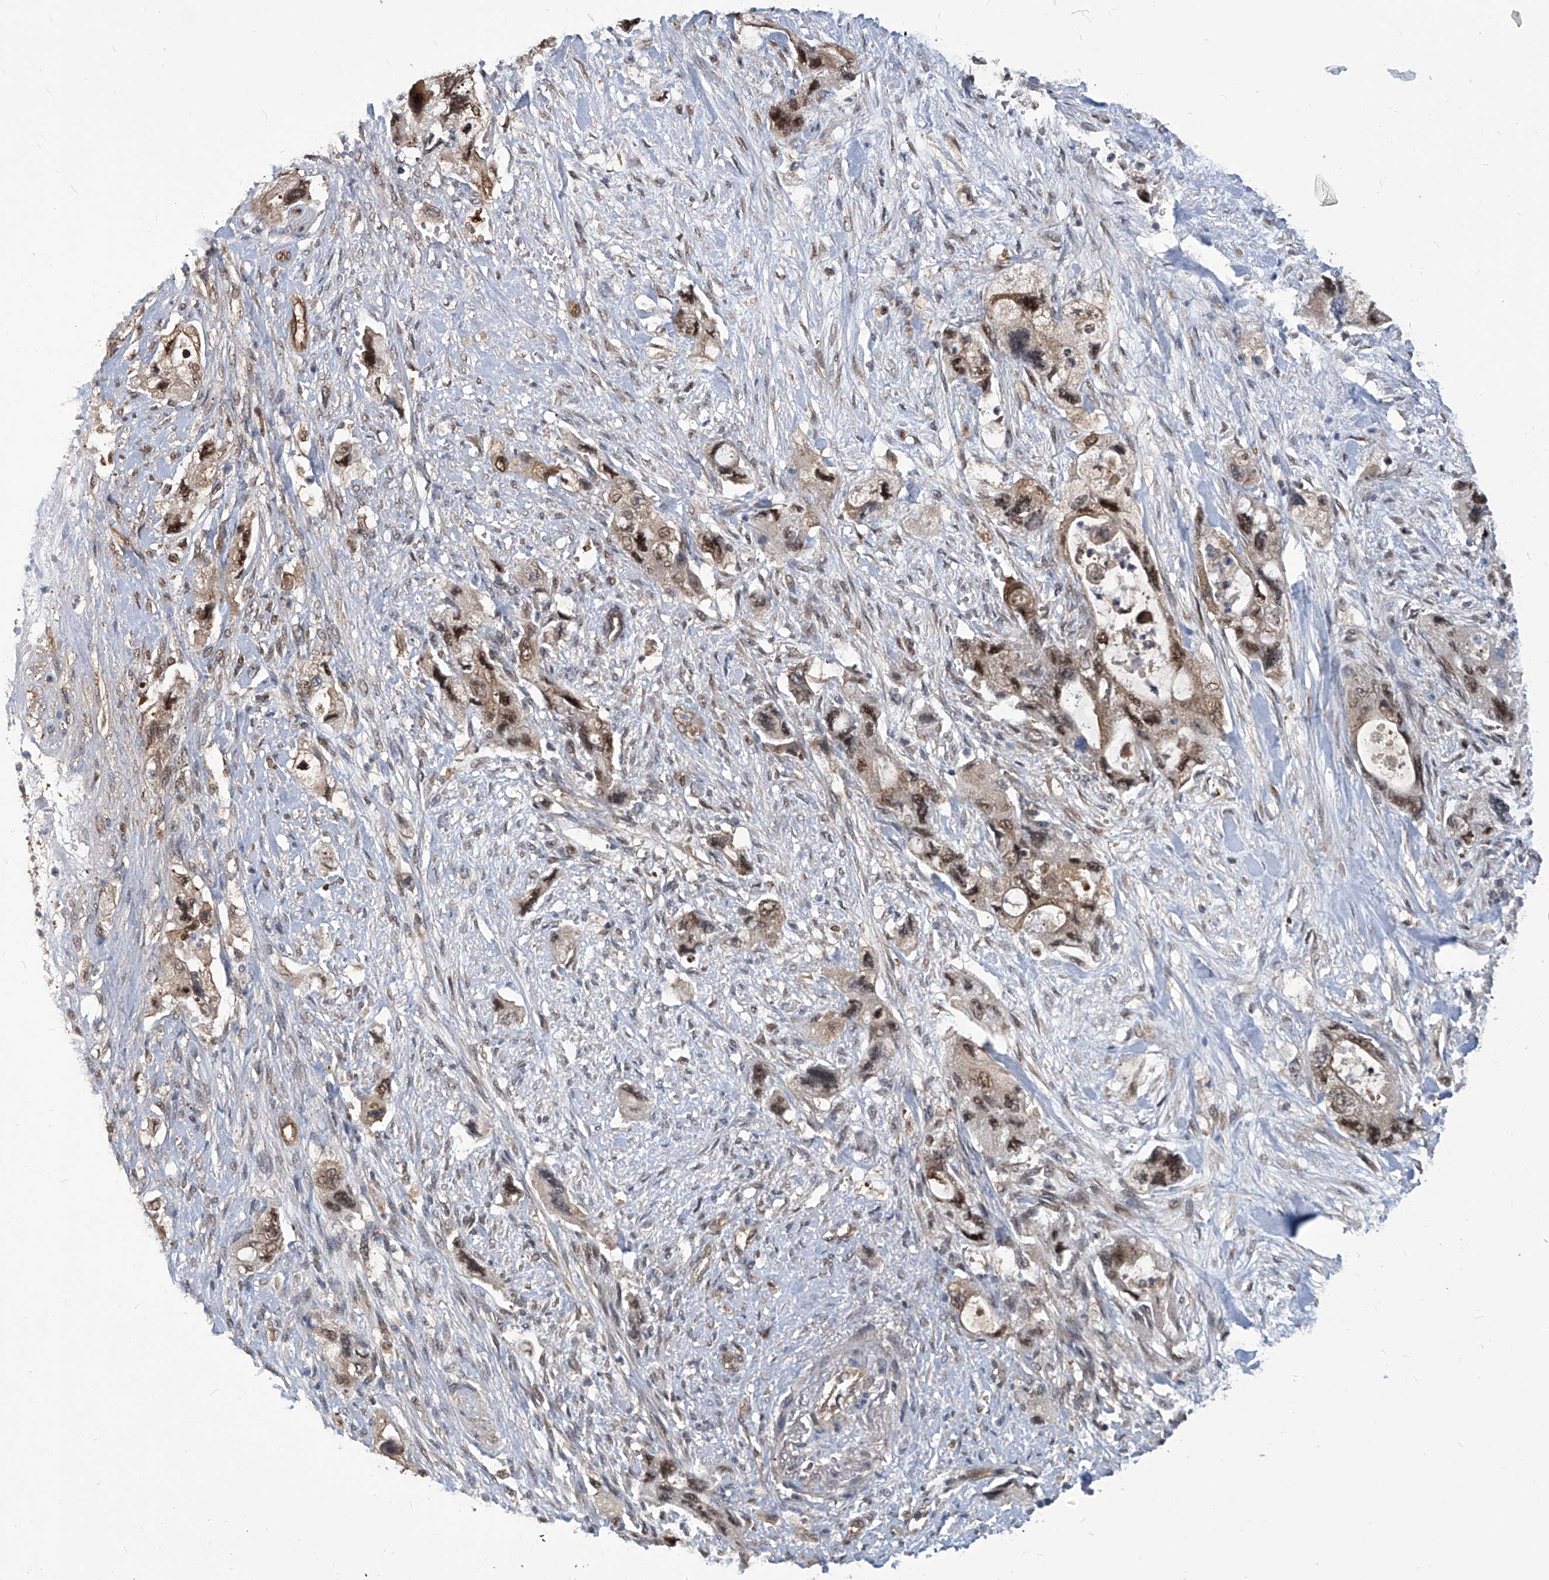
{"staining": {"intensity": "moderate", "quantity": "25%-75%", "location": "cytoplasmic/membranous,nuclear"}, "tissue": "pancreatic cancer", "cell_type": "Tumor cells", "image_type": "cancer", "snomed": [{"axis": "morphology", "description": "Adenocarcinoma, NOS"}, {"axis": "topography", "description": "Pancreas"}], "caption": "Human pancreatic adenocarcinoma stained with a protein marker exhibits moderate staining in tumor cells.", "gene": "PSMB1", "patient": {"sex": "female", "age": 73}}